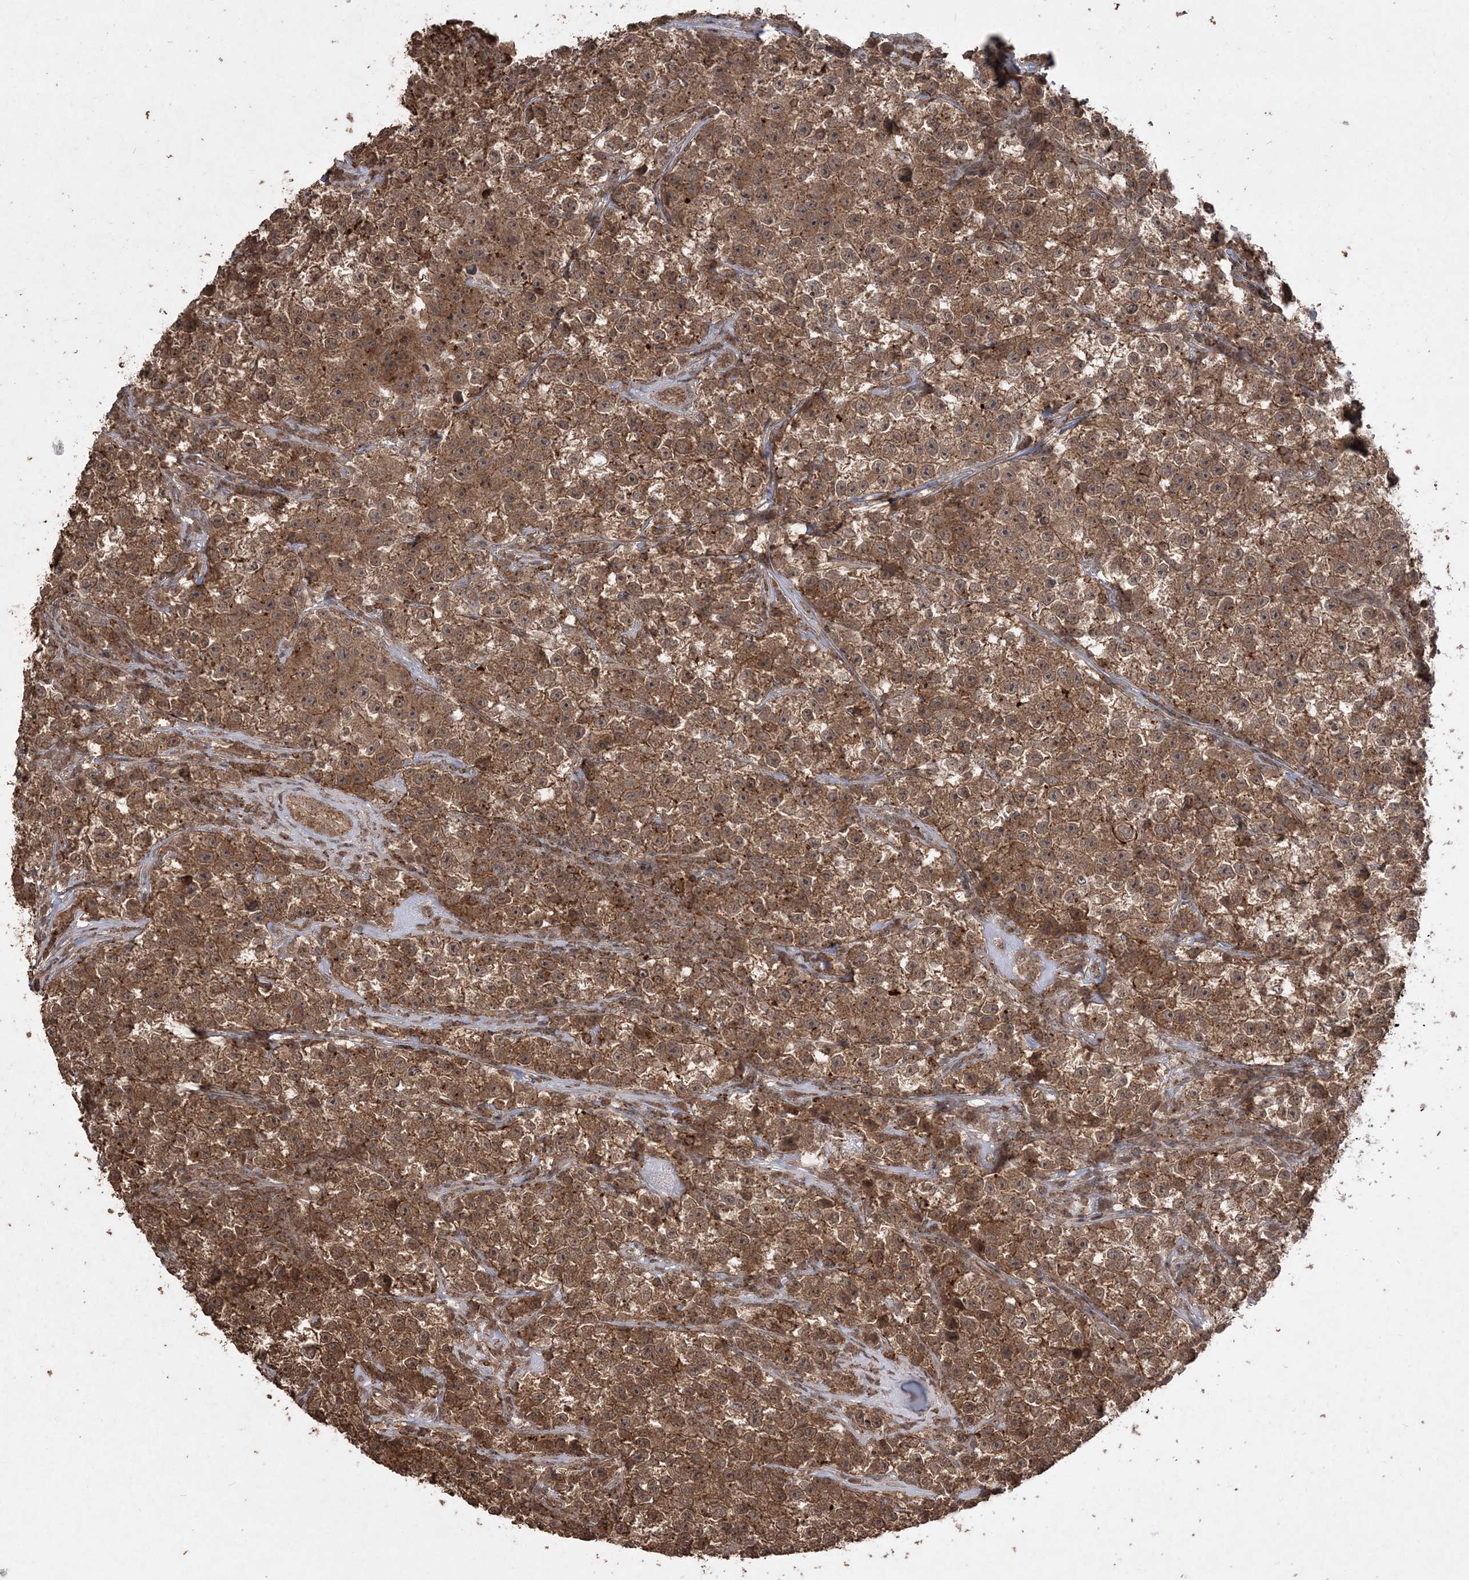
{"staining": {"intensity": "moderate", "quantity": ">75%", "location": "cytoplasmic/membranous,nuclear"}, "tissue": "testis cancer", "cell_type": "Tumor cells", "image_type": "cancer", "snomed": [{"axis": "morphology", "description": "Seminoma, NOS"}, {"axis": "topography", "description": "Testis"}], "caption": "Protein expression analysis of testis cancer (seminoma) demonstrates moderate cytoplasmic/membranous and nuclear expression in about >75% of tumor cells.", "gene": "EHHADH", "patient": {"sex": "male", "age": 22}}